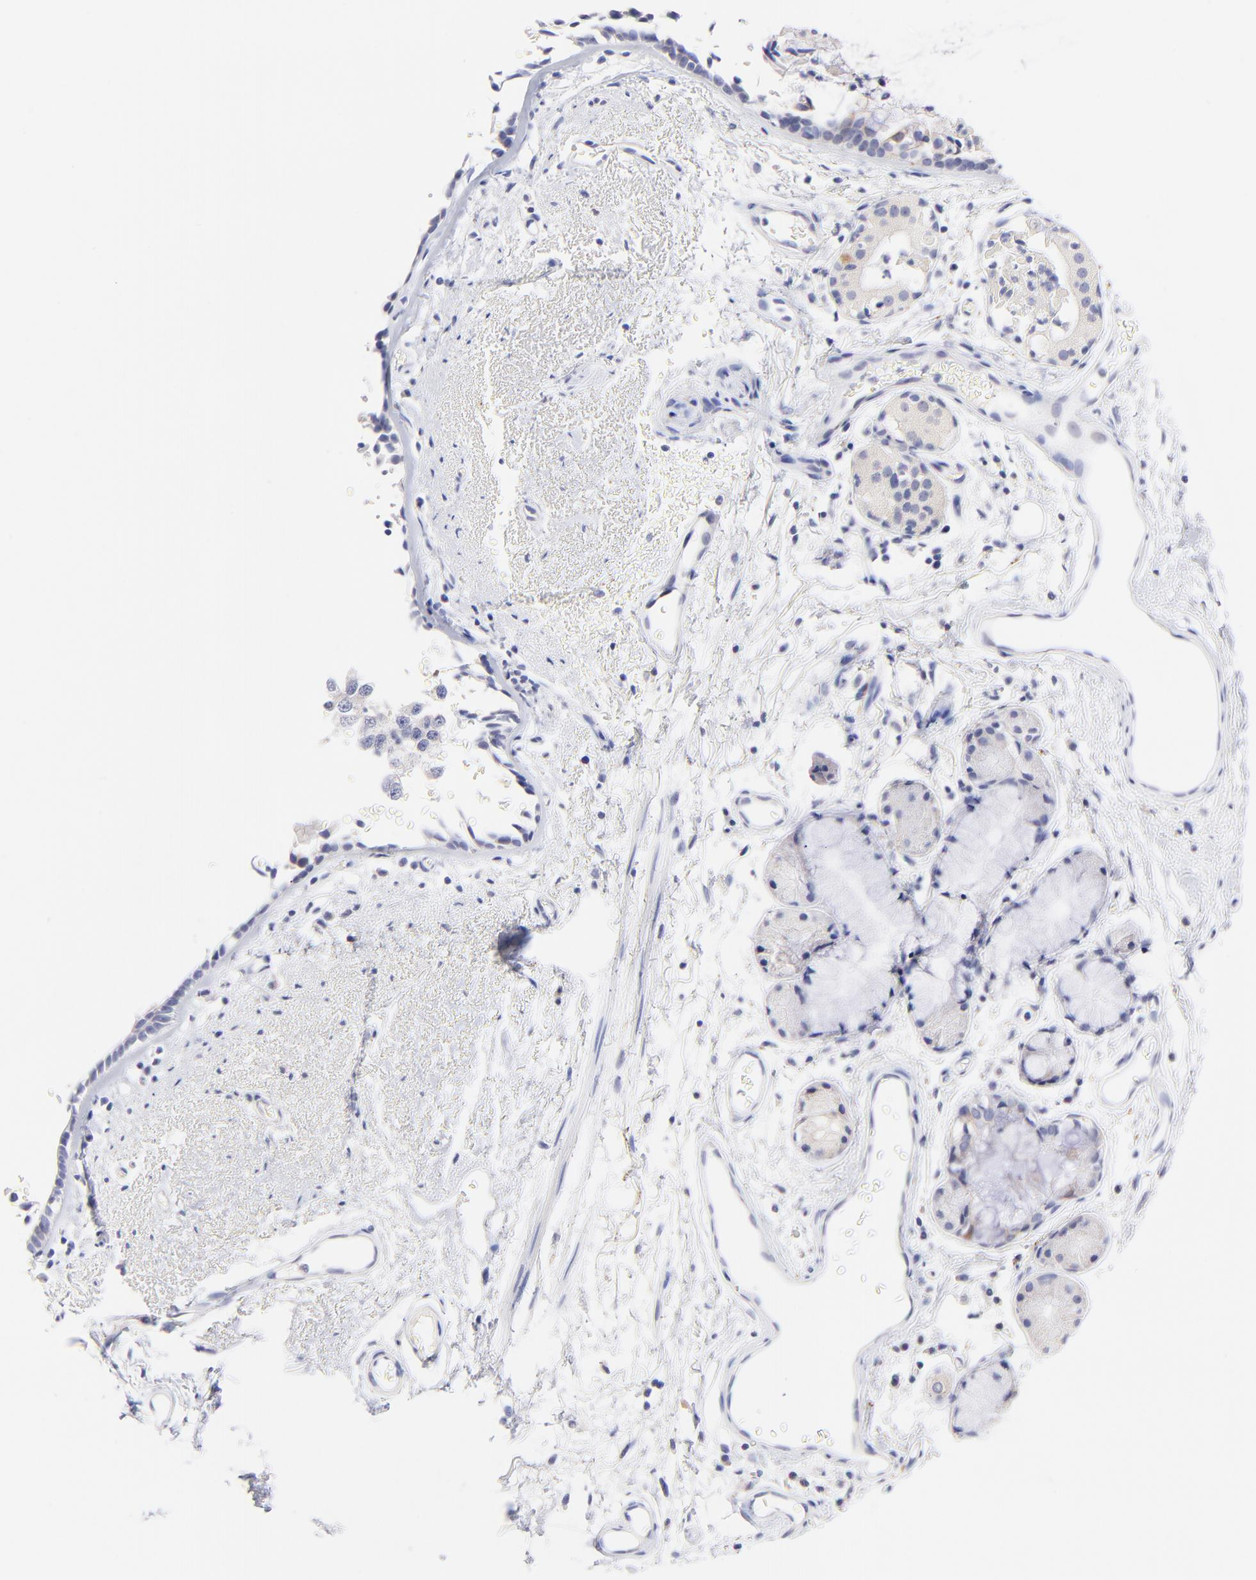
{"staining": {"intensity": "moderate", "quantity": "25%-75%", "location": "cytoplasmic/membranous"}, "tissue": "bronchus", "cell_type": "Respiratory epithelial cells", "image_type": "normal", "snomed": [{"axis": "morphology", "description": "Normal tissue, NOS"}, {"axis": "morphology", "description": "Adenocarcinoma, NOS"}, {"axis": "topography", "description": "Bronchus"}, {"axis": "topography", "description": "Lung"}], "caption": "Brown immunohistochemical staining in benign bronchus displays moderate cytoplasmic/membranous positivity in about 25%-75% of respiratory epithelial cells.", "gene": "RAB3A", "patient": {"sex": "male", "age": 71}}